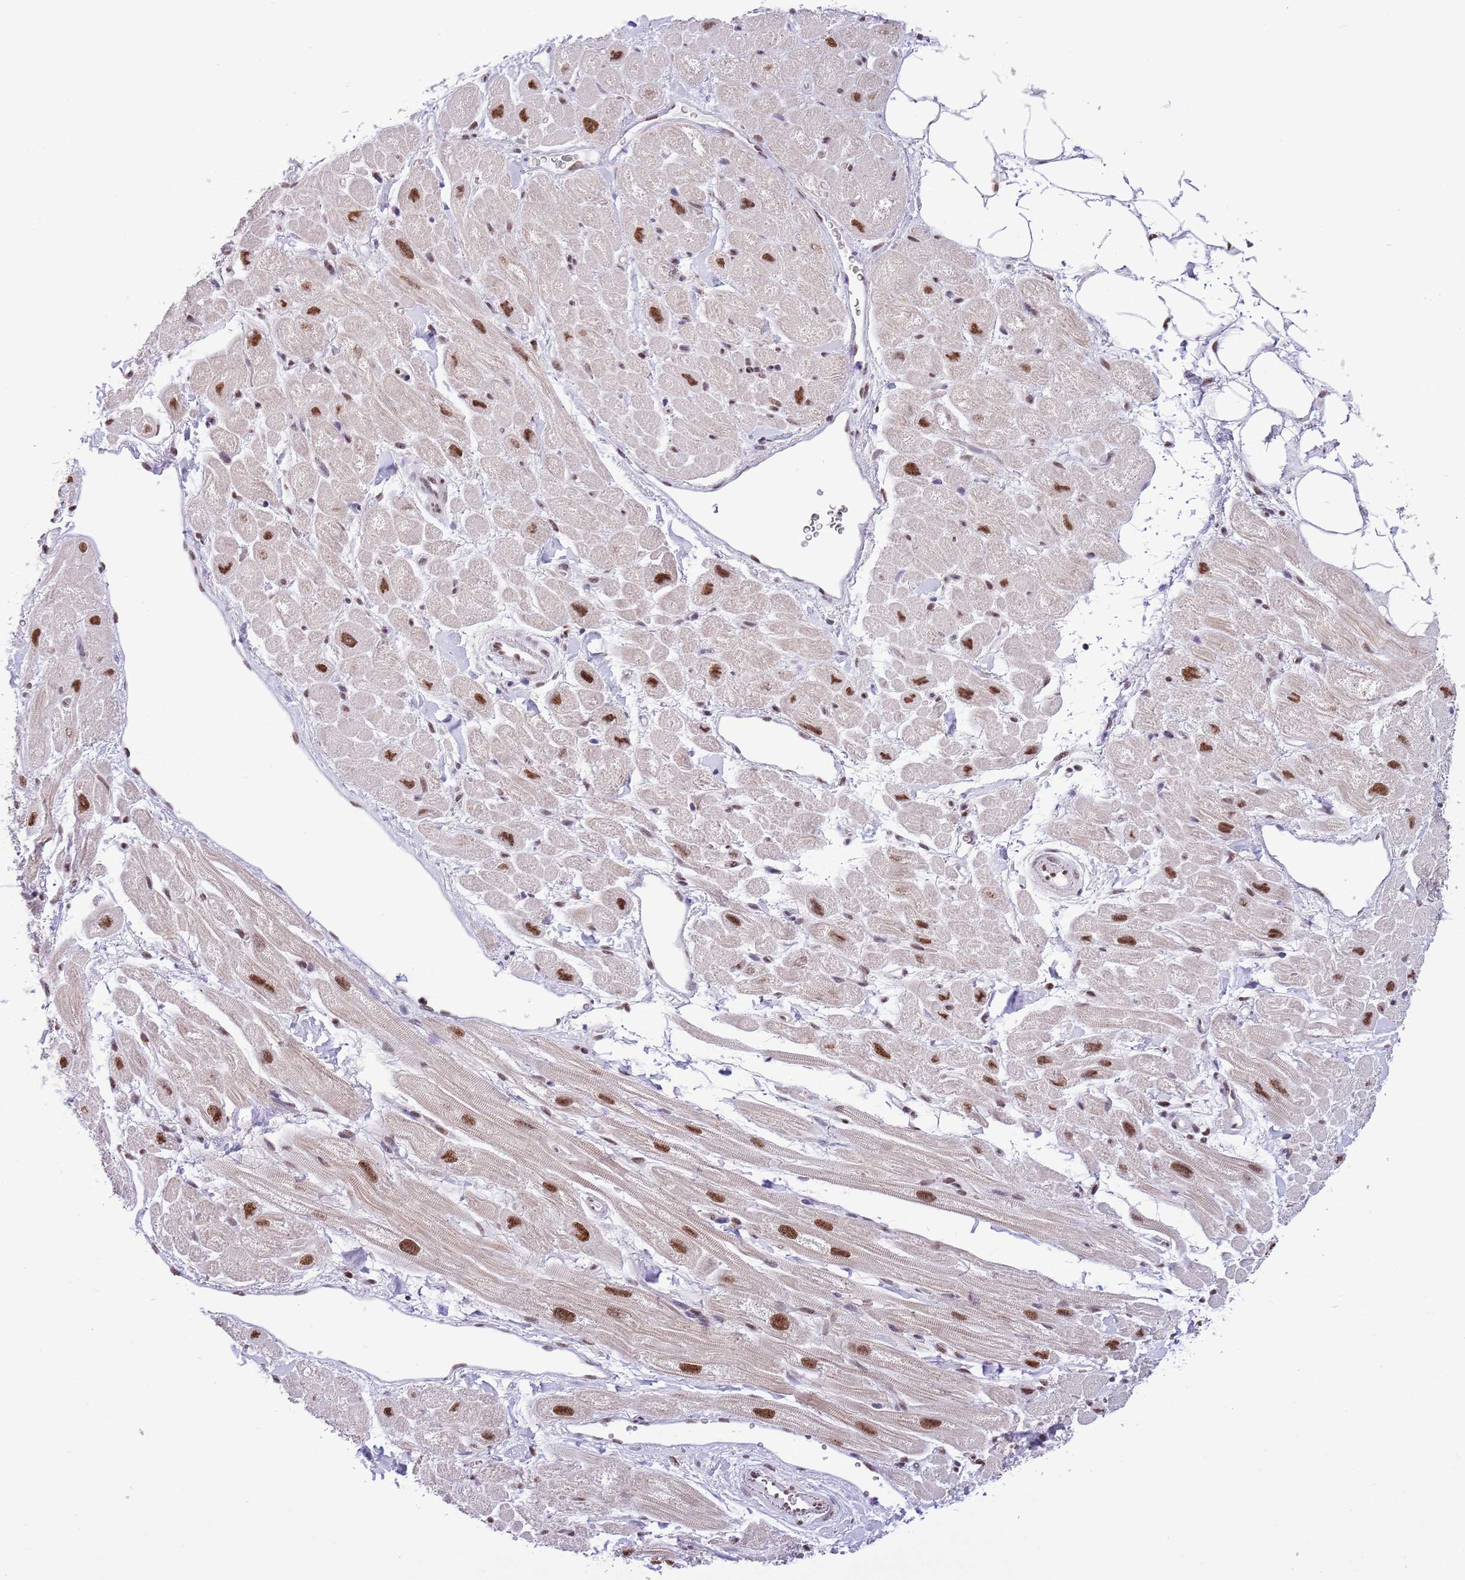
{"staining": {"intensity": "strong", "quantity": "25%-75%", "location": "nuclear"}, "tissue": "heart muscle", "cell_type": "Cardiomyocytes", "image_type": "normal", "snomed": [{"axis": "morphology", "description": "Normal tissue, NOS"}, {"axis": "topography", "description": "Heart"}], "caption": "A photomicrograph showing strong nuclear expression in approximately 25%-75% of cardiomyocytes in unremarkable heart muscle, as visualized by brown immunohistochemical staining.", "gene": "SF3A2", "patient": {"sex": "male", "age": 65}}